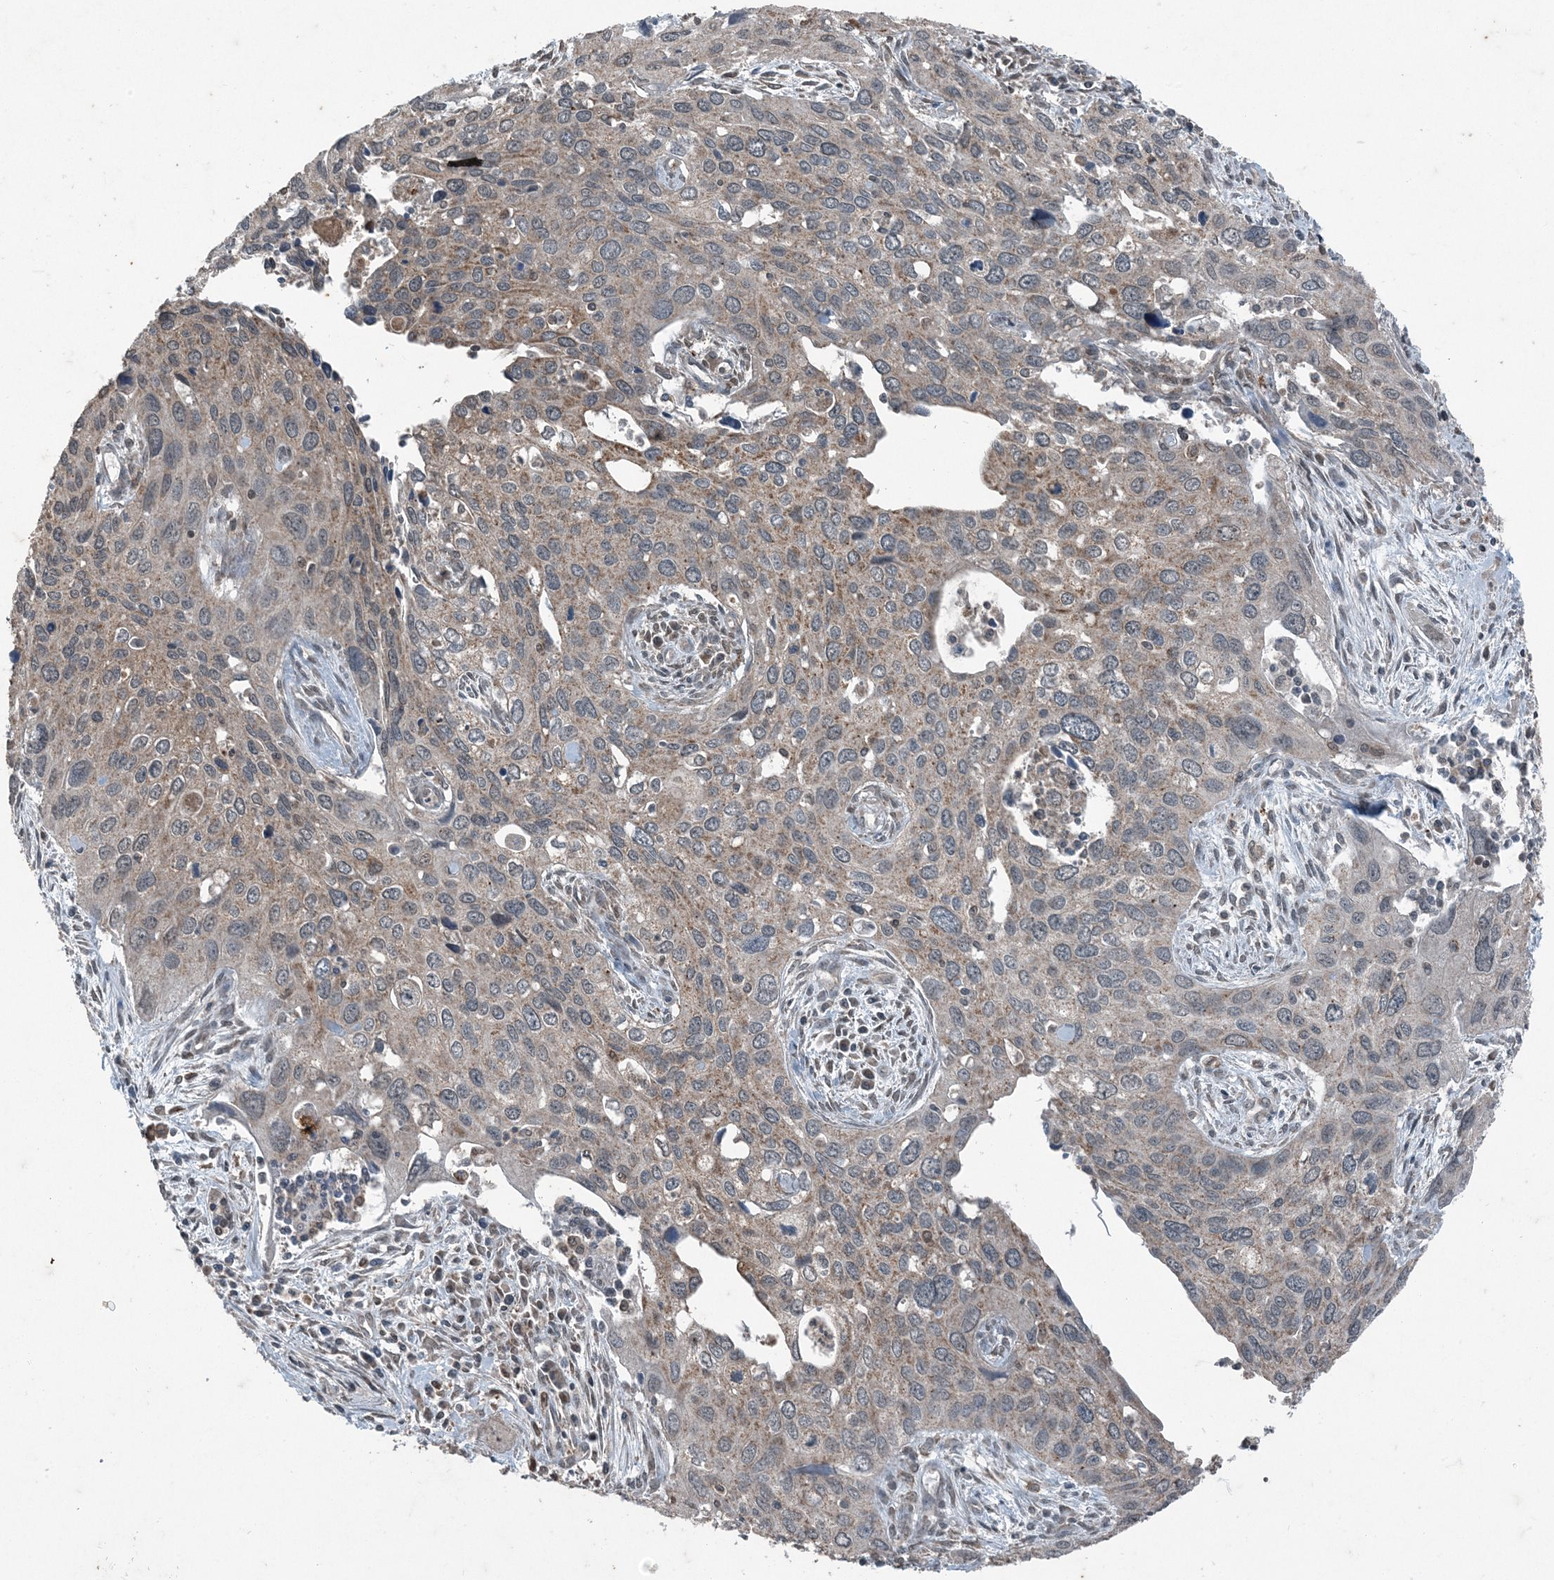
{"staining": {"intensity": "weak", "quantity": ">75%", "location": "cytoplasmic/membranous"}, "tissue": "cervical cancer", "cell_type": "Tumor cells", "image_type": "cancer", "snomed": [{"axis": "morphology", "description": "Squamous cell carcinoma, NOS"}, {"axis": "topography", "description": "Cervix"}], "caption": "Immunohistochemistry (IHC) staining of squamous cell carcinoma (cervical), which displays low levels of weak cytoplasmic/membranous expression in approximately >75% of tumor cells indicating weak cytoplasmic/membranous protein positivity. The staining was performed using DAB (brown) for protein detection and nuclei were counterstained in hematoxylin (blue).", "gene": "GNL1", "patient": {"sex": "female", "age": 55}}